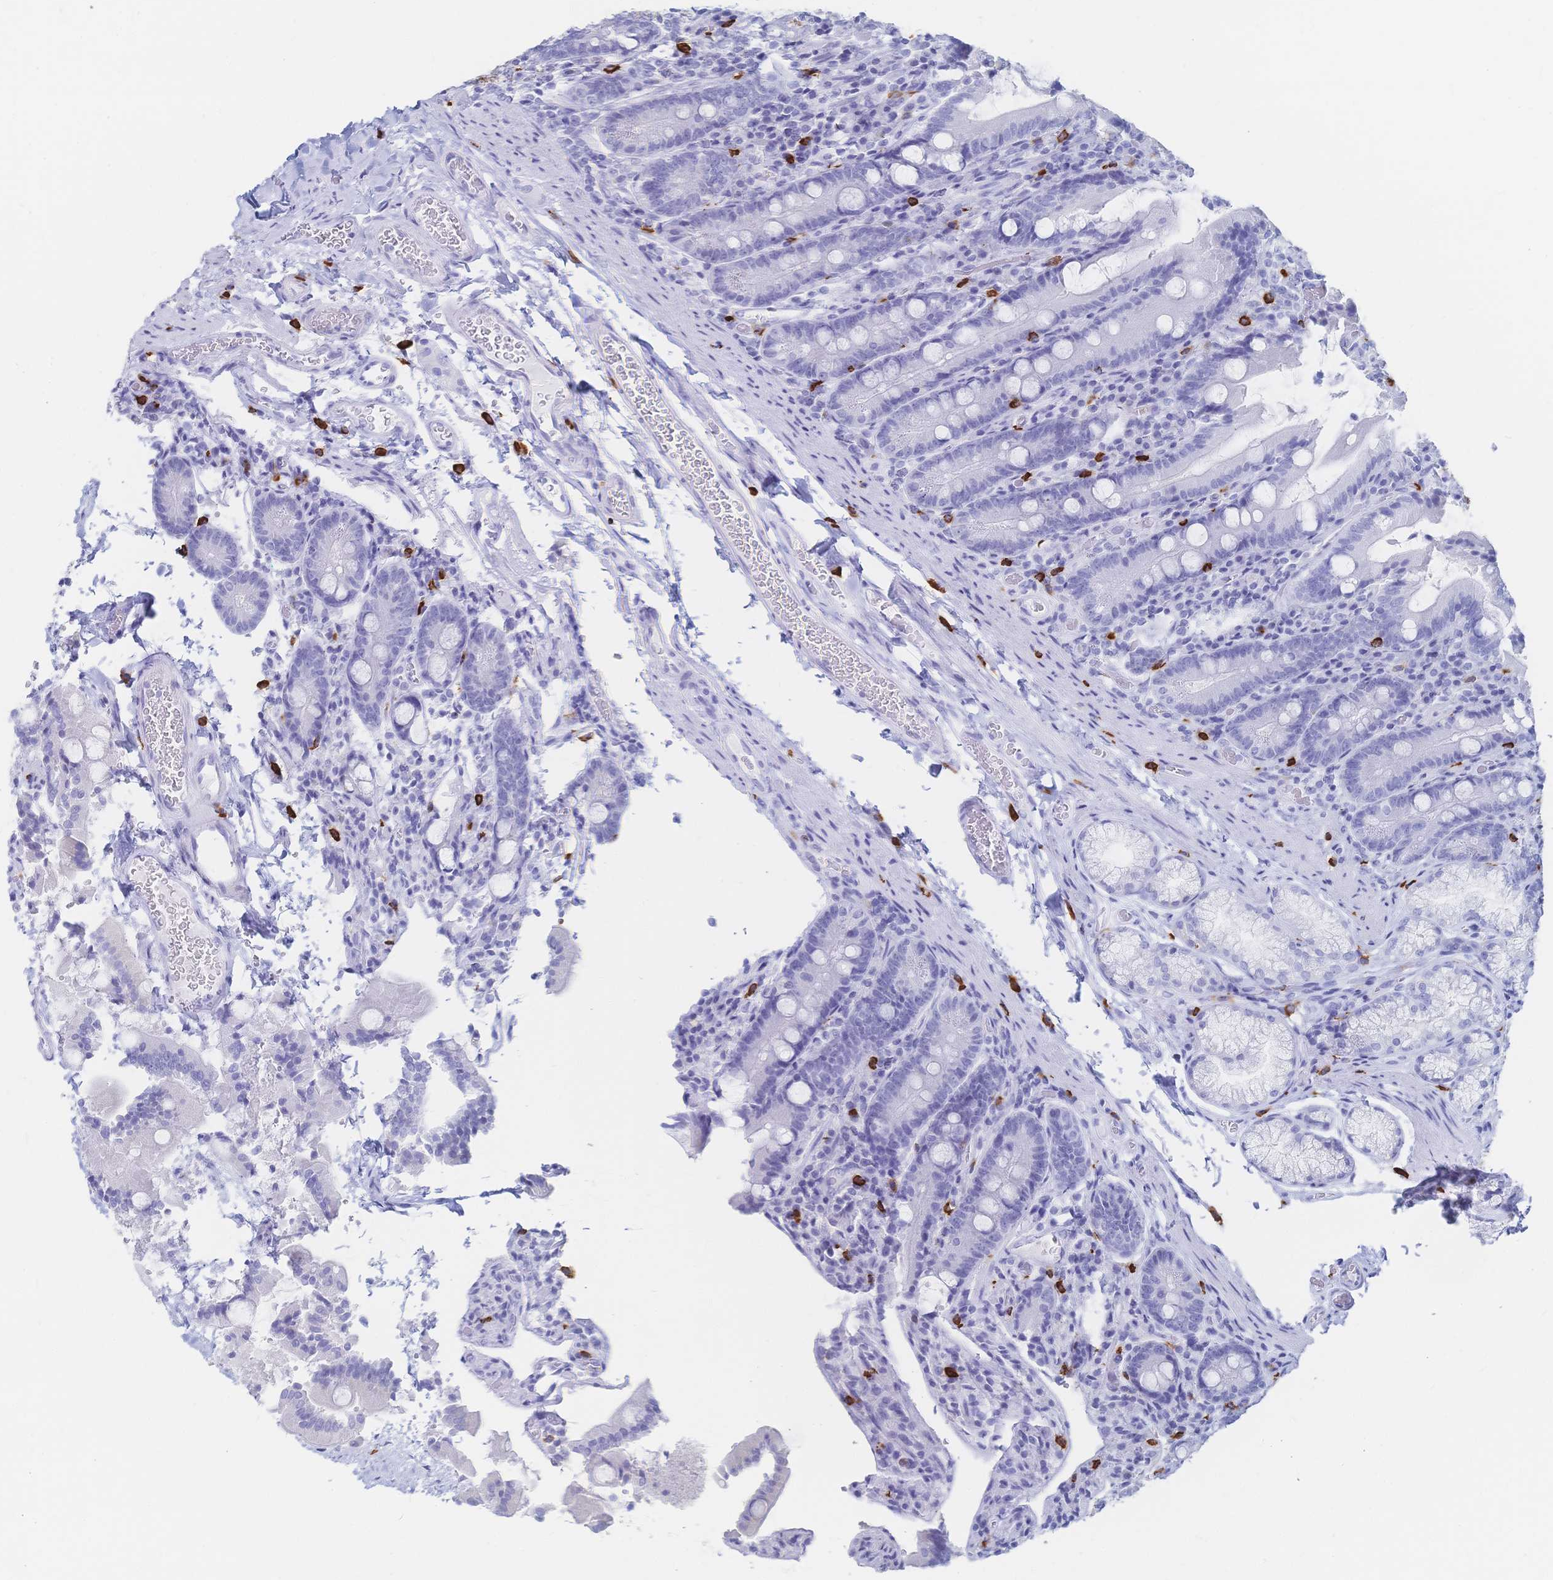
{"staining": {"intensity": "negative", "quantity": "none", "location": "none"}, "tissue": "duodenum", "cell_type": "Glandular cells", "image_type": "normal", "snomed": [{"axis": "morphology", "description": "Normal tissue, NOS"}, {"axis": "topography", "description": "Duodenum"}], "caption": "Human duodenum stained for a protein using IHC reveals no staining in glandular cells.", "gene": "IL2RB", "patient": {"sex": "female", "age": 62}}